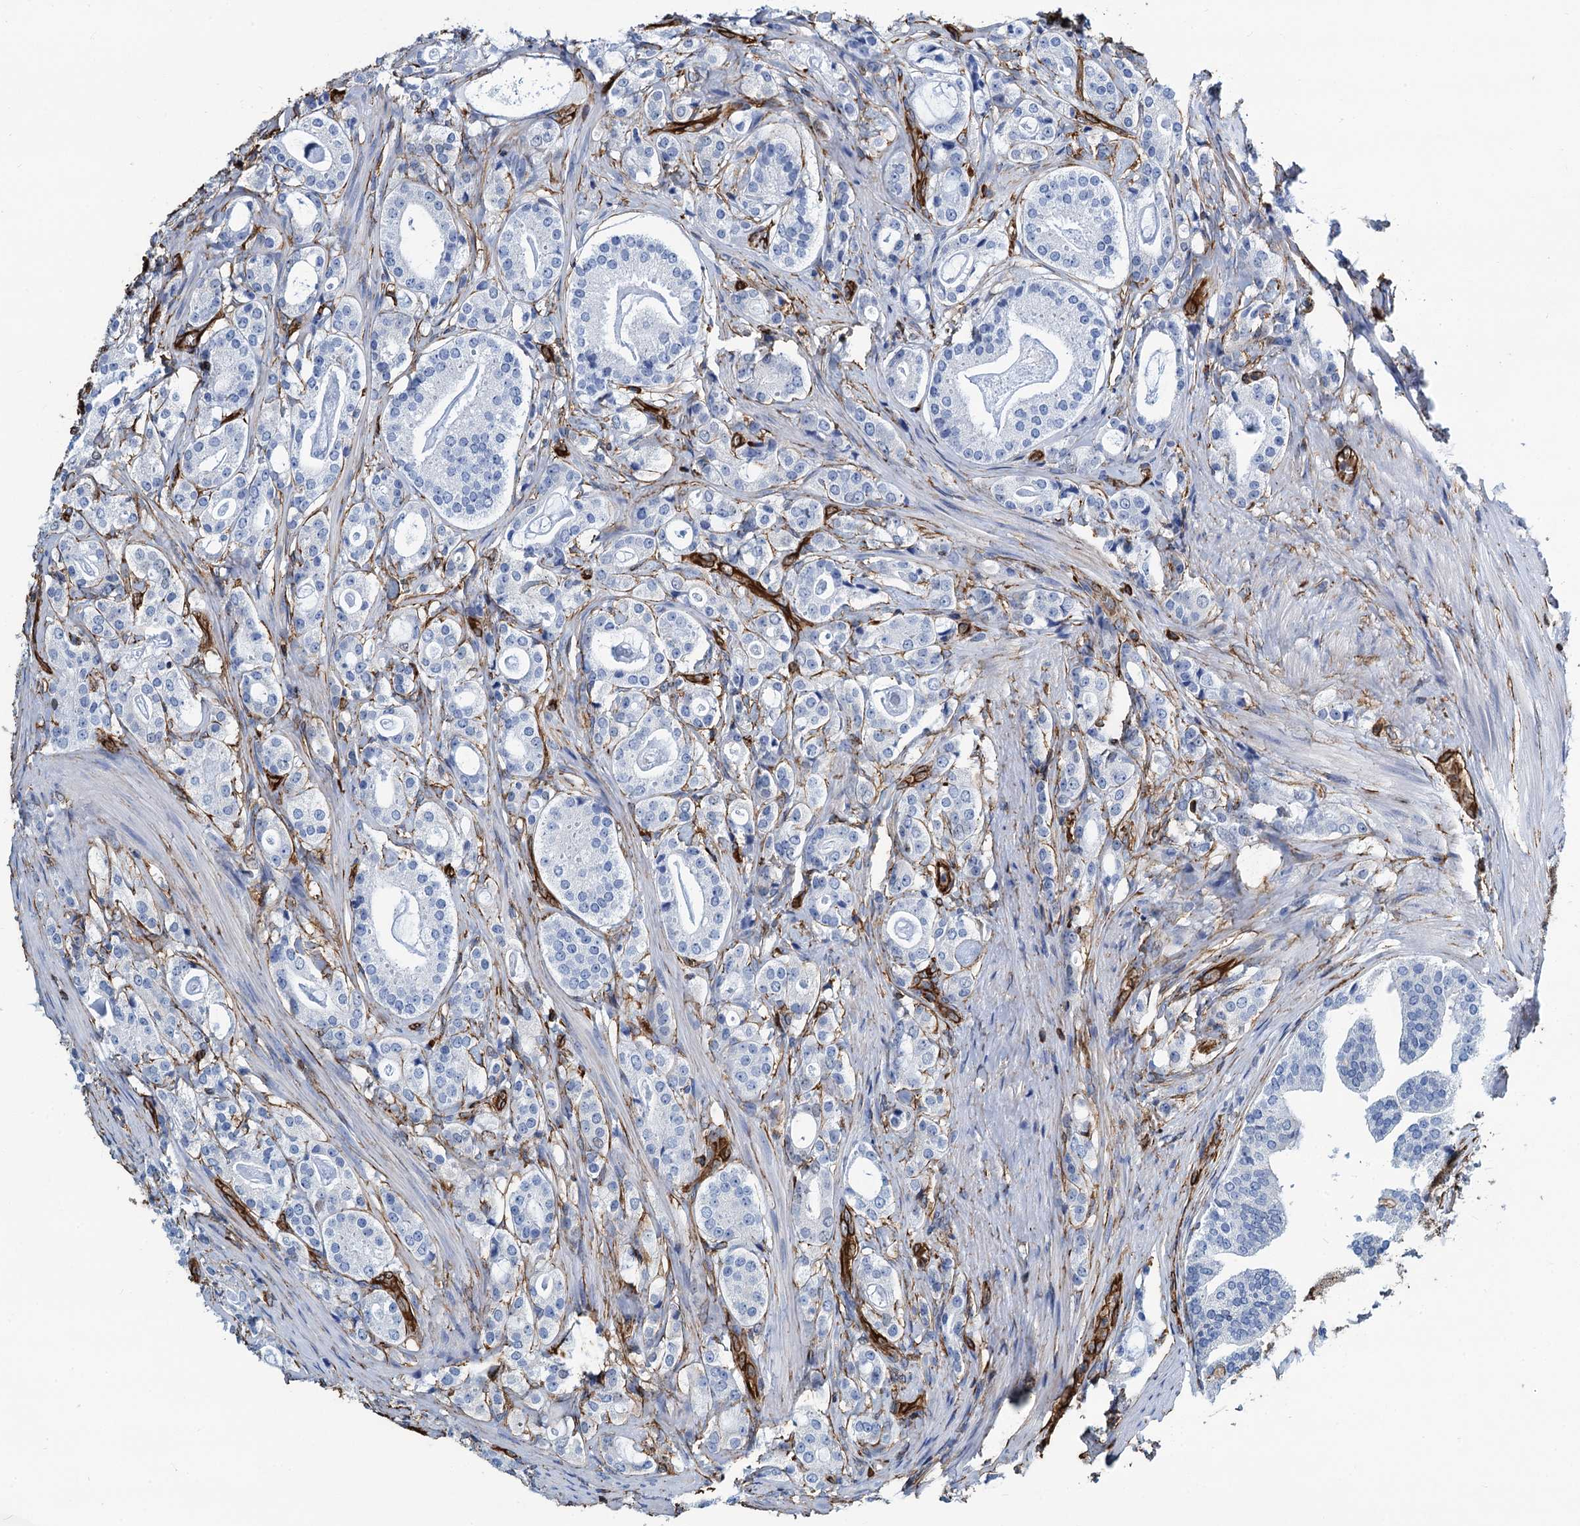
{"staining": {"intensity": "negative", "quantity": "none", "location": "none"}, "tissue": "prostate cancer", "cell_type": "Tumor cells", "image_type": "cancer", "snomed": [{"axis": "morphology", "description": "Adenocarcinoma, High grade"}, {"axis": "topography", "description": "Prostate"}], "caption": "The immunohistochemistry (IHC) micrograph has no significant positivity in tumor cells of adenocarcinoma (high-grade) (prostate) tissue. (DAB (3,3'-diaminobenzidine) immunohistochemistry visualized using brightfield microscopy, high magnification).", "gene": "PGM2", "patient": {"sex": "male", "age": 63}}